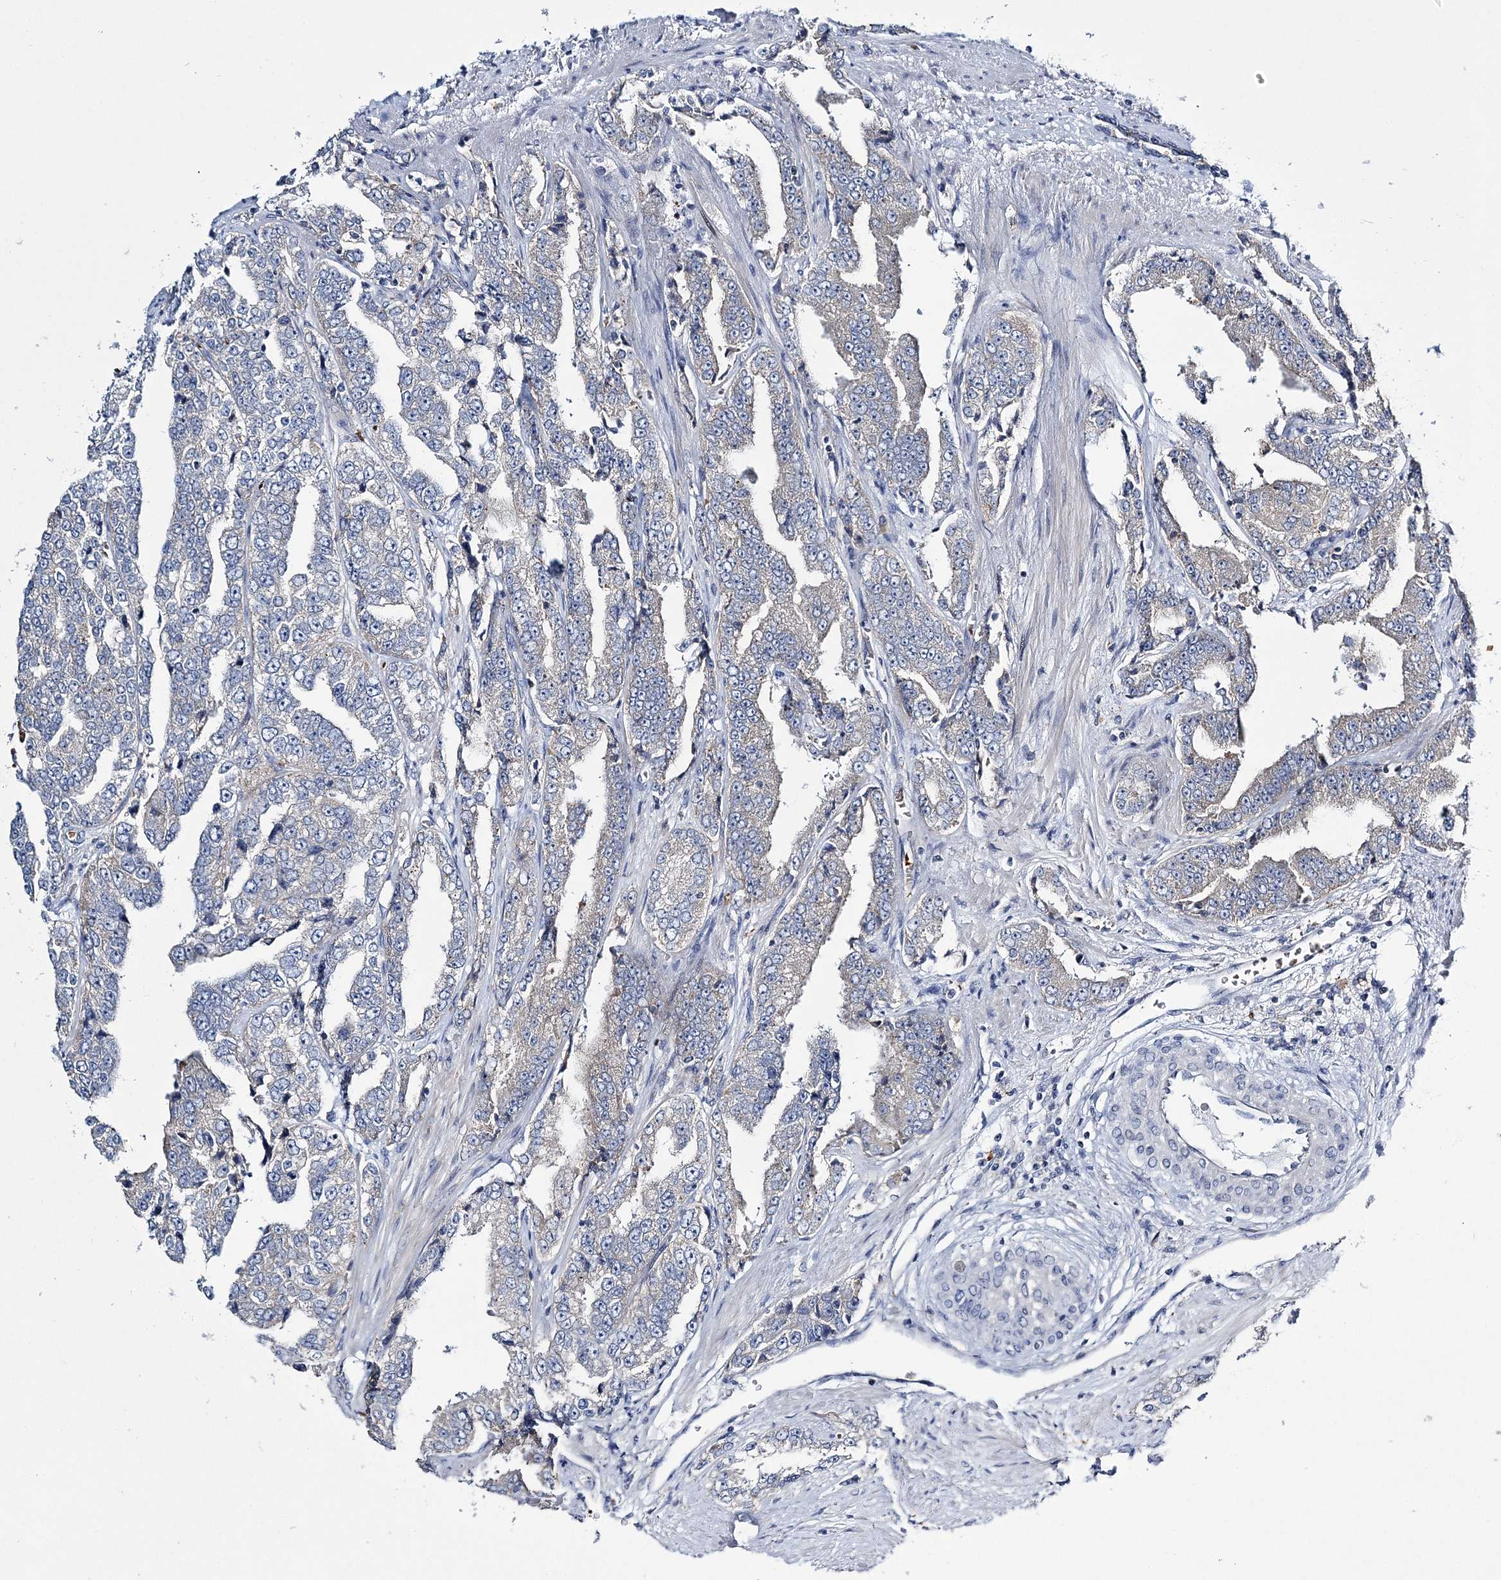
{"staining": {"intensity": "negative", "quantity": "none", "location": "none"}, "tissue": "prostate cancer", "cell_type": "Tumor cells", "image_type": "cancer", "snomed": [{"axis": "morphology", "description": "Adenocarcinoma, High grade"}, {"axis": "topography", "description": "Prostate"}], "caption": "This is an immunohistochemistry micrograph of prostate adenocarcinoma (high-grade). There is no positivity in tumor cells.", "gene": "ATP11B", "patient": {"sex": "male", "age": 71}}